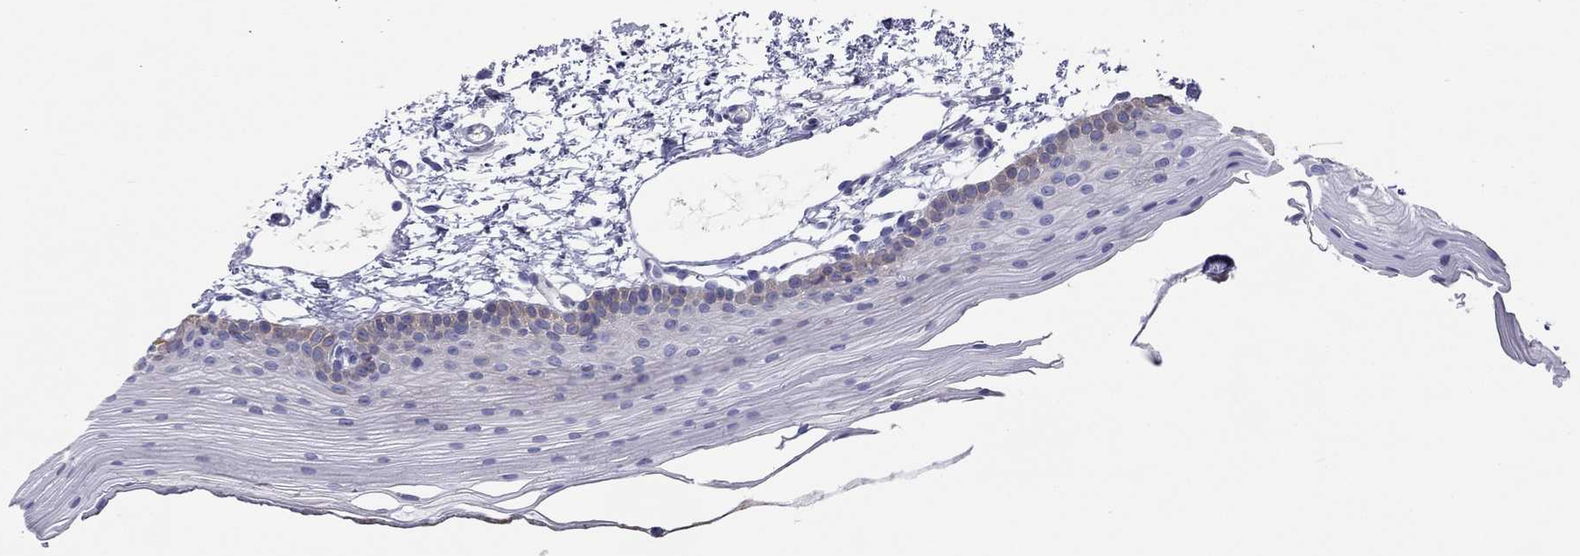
{"staining": {"intensity": "moderate", "quantity": "<25%", "location": "cytoplasmic/membranous"}, "tissue": "oral mucosa", "cell_type": "Squamous epithelial cells", "image_type": "normal", "snomed": [{"axis": "morphology", "description": "Normal tissue, NOS"}, {"axis": "topography", "description": "Oral tissue"}], "caption": "Immunohistochemical staining of benign human oral mucosa exhibits moderate cytoplasmic/membranous protein expression in approximately <25% of squamous epithelial cells.", "gene": "CMYA5", "patient": {"sex": "female", "age": 57}}